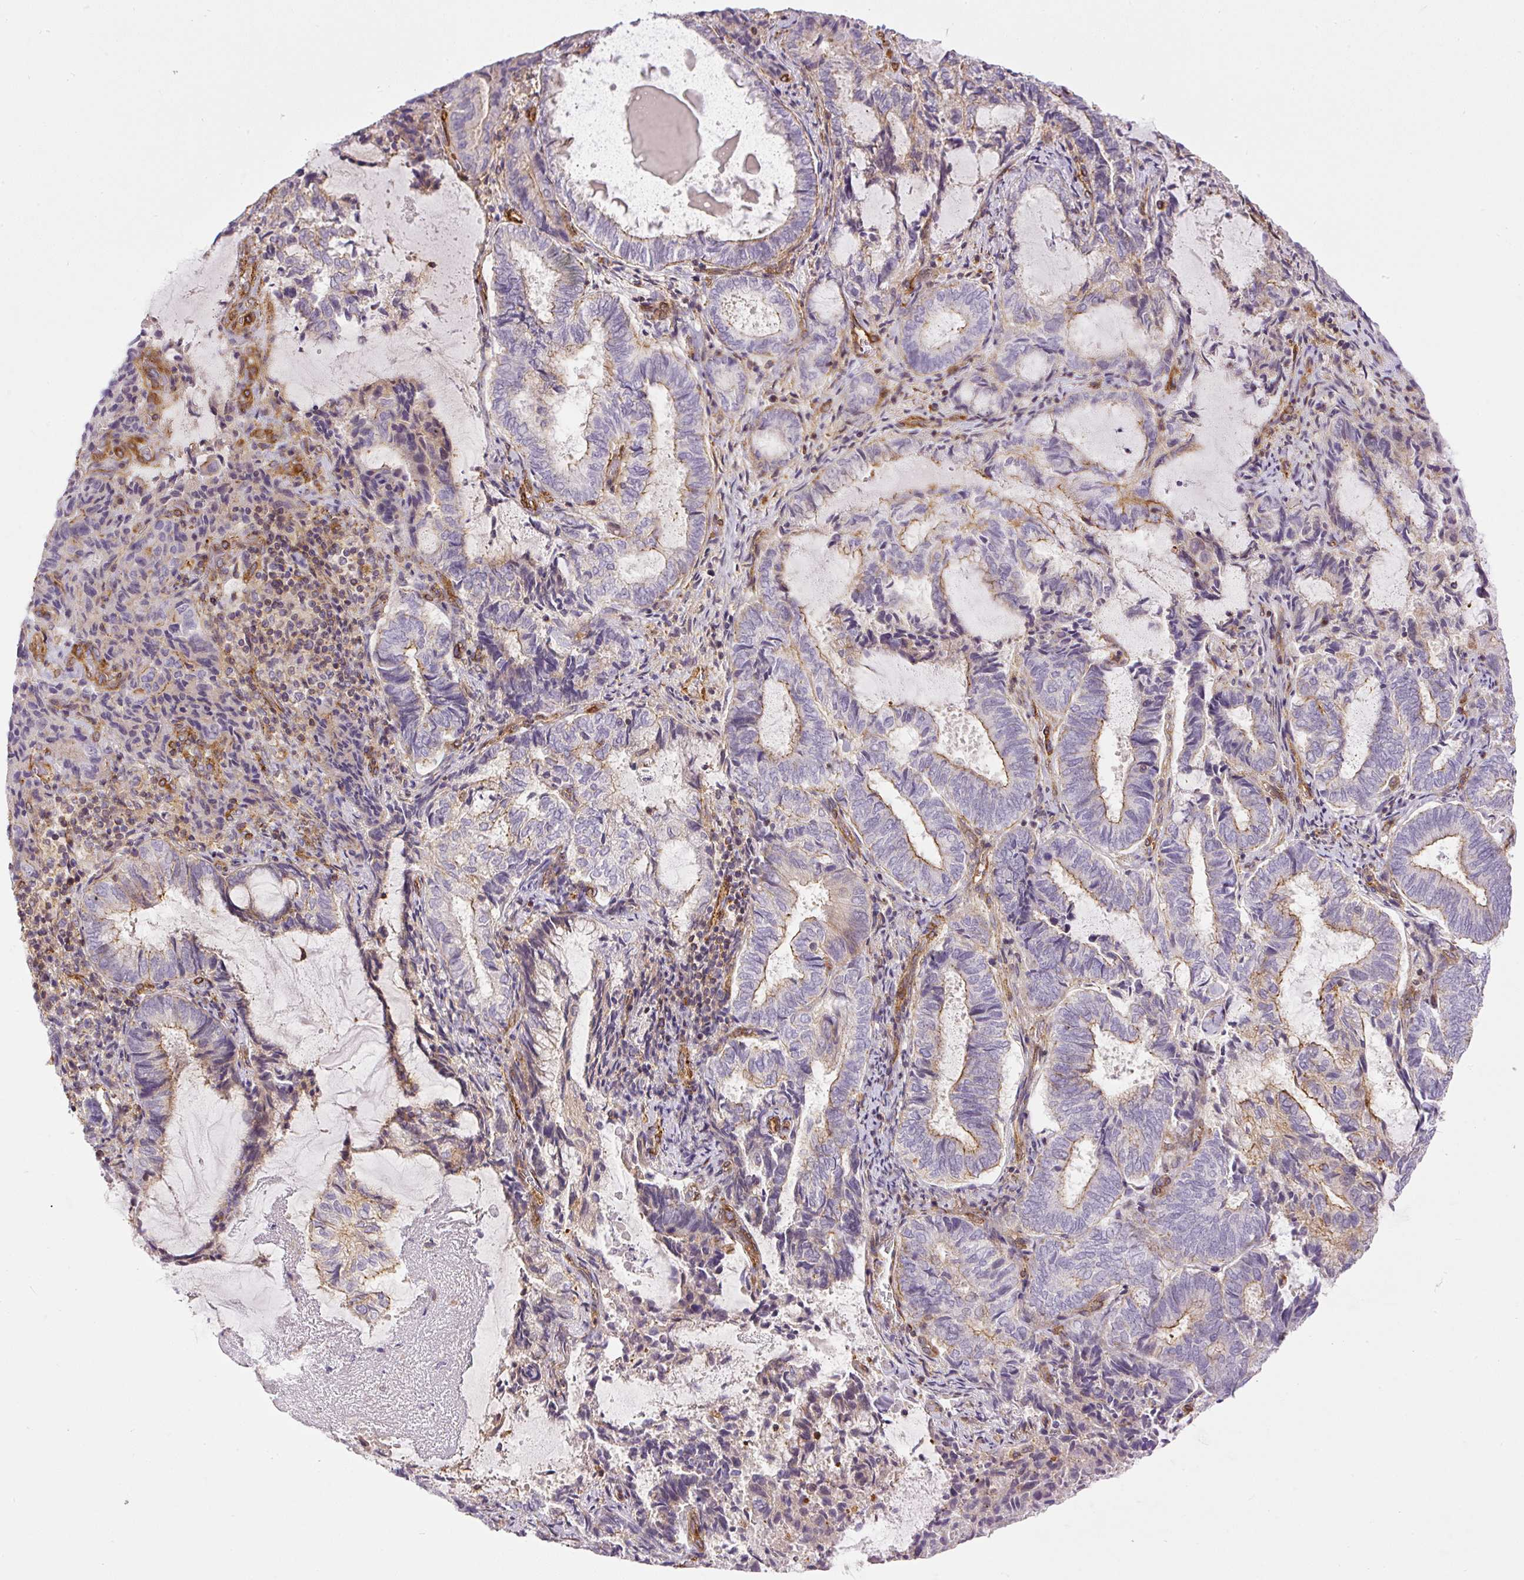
{"staining": {"intensity": "moderate", "quantity": "<25%", "location": "cytoplasmic/membranous"}, "tissue": "endometrial cancer", "cell_type": "Tumor cells", "image_type": "cancer", "snomed": [{"axis": "morphology", "description": "Adenocarcinoma, NOS"}, {"axis": "topography", "description": "Endometrium"}], "caption": "This is a photomicrograph of immunohistochemistry staining of endometrial cancer, which shows moderate expression in the cytoplasmic/membranous of tumor cells.", "gene": "MYL12A", "patient": {"sex": "female", "age": 80}}